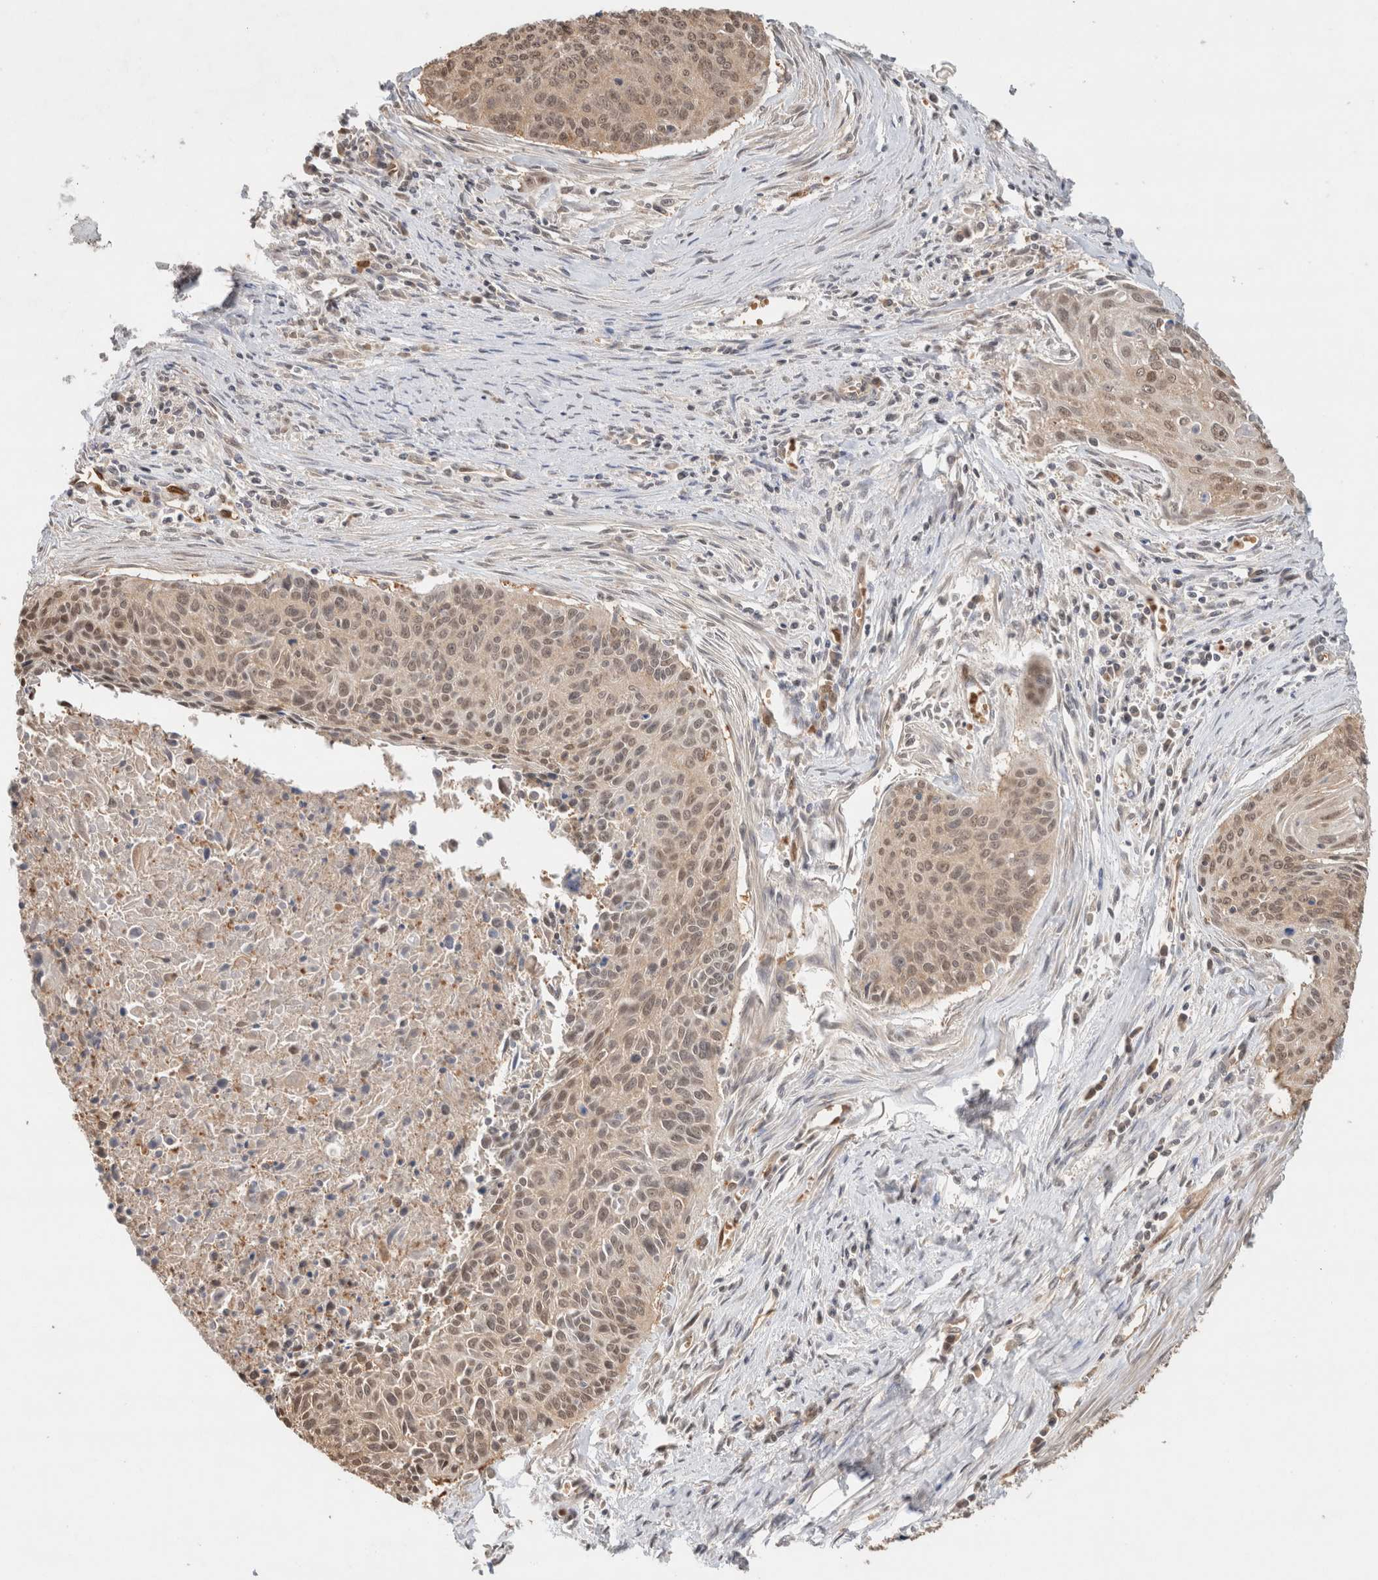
{"staining": {"intensity": "moderate", "quantity": ">75%", "location": "nuclear"}, "tissue": "cervical cancer", "cell_type": "Tumor cells", "image_type": "cancer", "snomed": [{"axis": "morphology", "description": "Squamous cell carcinoma, NOS"}, {"axis": "topography", "description": "Cervix"}], "caption": "Cervical squamous cell carcinoma stained with a protein marker exhibits moderate staining in tumor cells.", "gene": "CA13", "patient": {"sex": "female", "age": 55}}